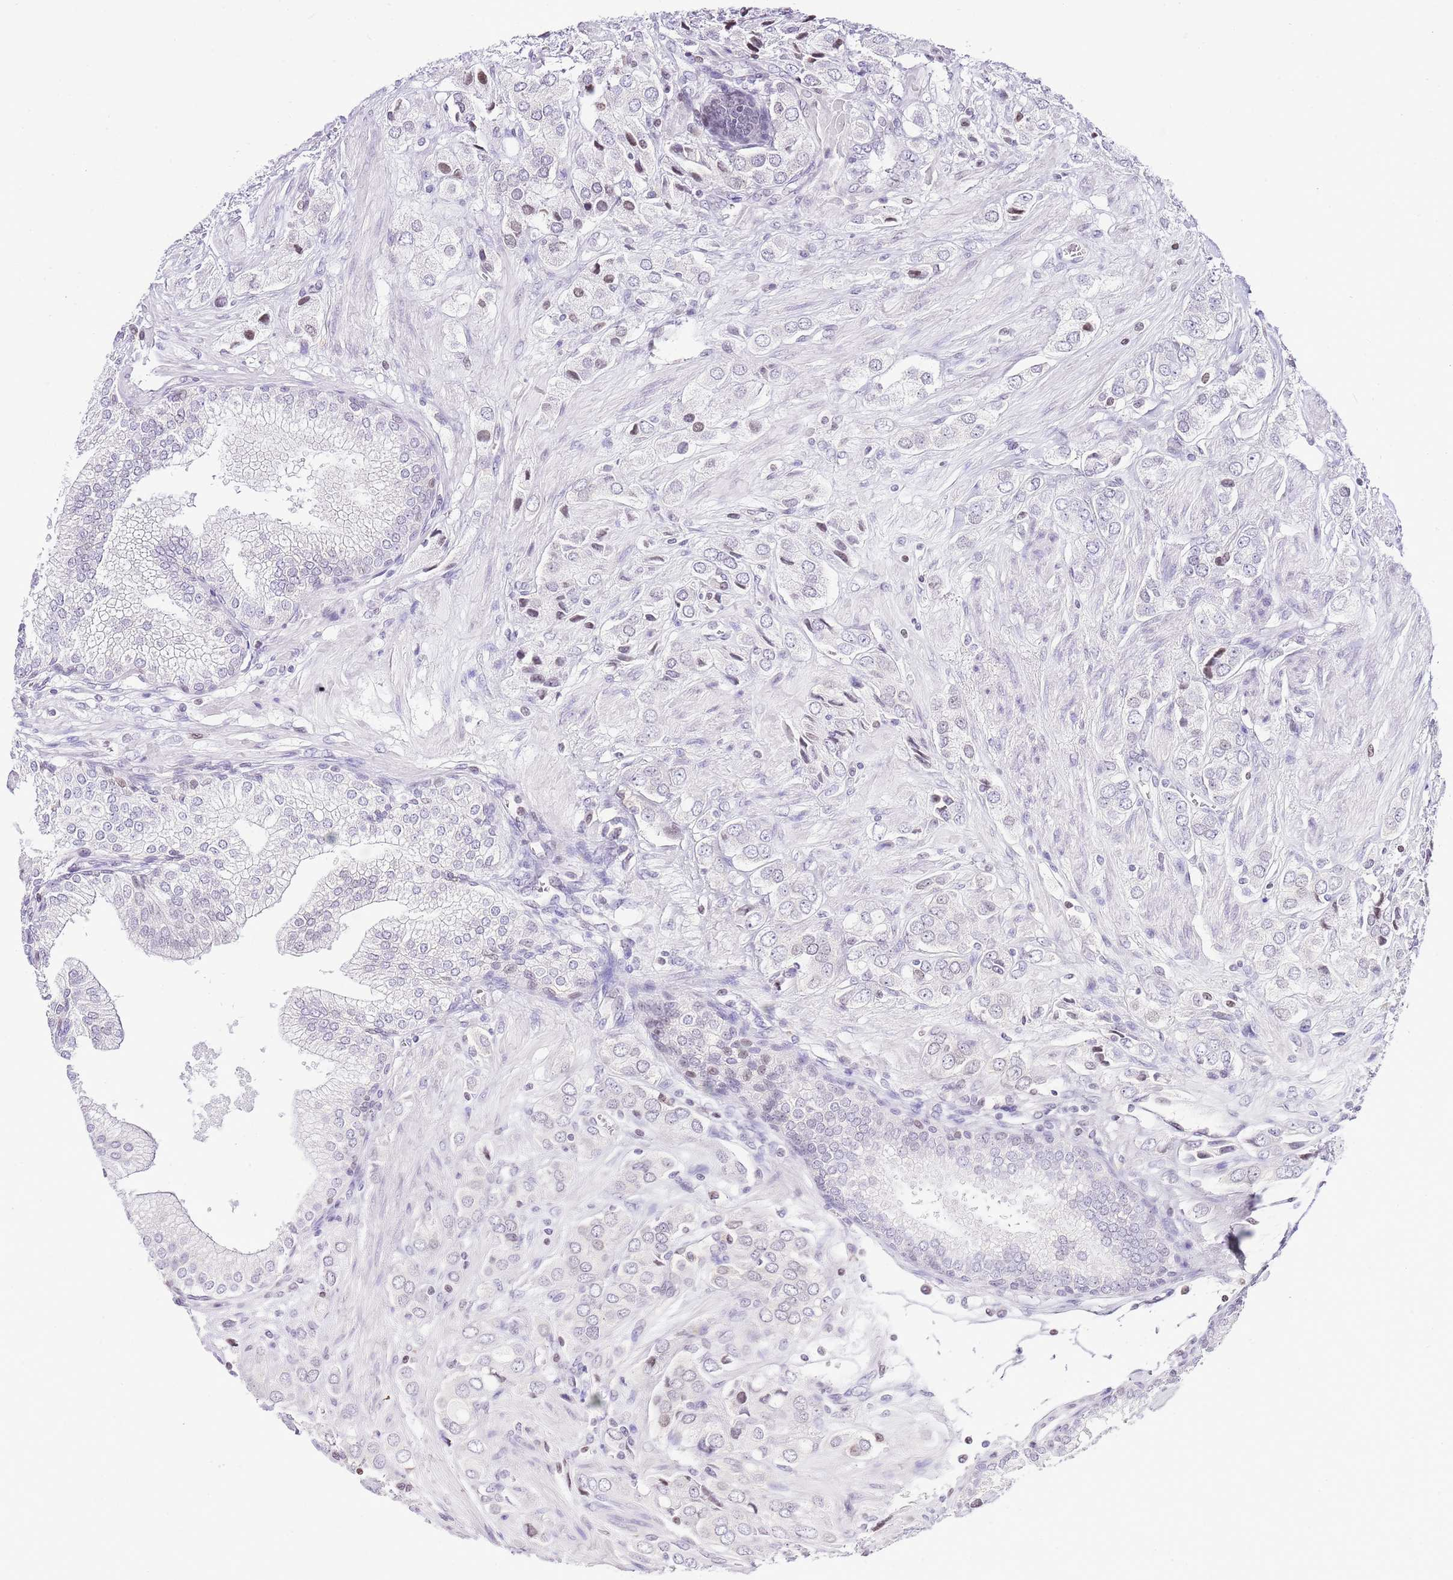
{"staining": {"intensity": "negative", "quantity": "none", "location": "none"}, "tissue": "prostate cancer", "cell_type": "Tumor cells", "image_type": "cancer", "snomed": [{"axis": "morphology", "description": "Adenocarcinoma, High grade"}, {"axis": "topography", "description": "Prostate and seminal vesicle, NOS"}], "caption": "An immunohistochemistry (IHC) histopathology image of high-grade adenocarcinoma (prostate) is shown. There is no staining in tumor cells of high-grade adenocarcinoma (prostate).", "gene": "PRR15", "patient": {"sex": "male", "age": 64}}